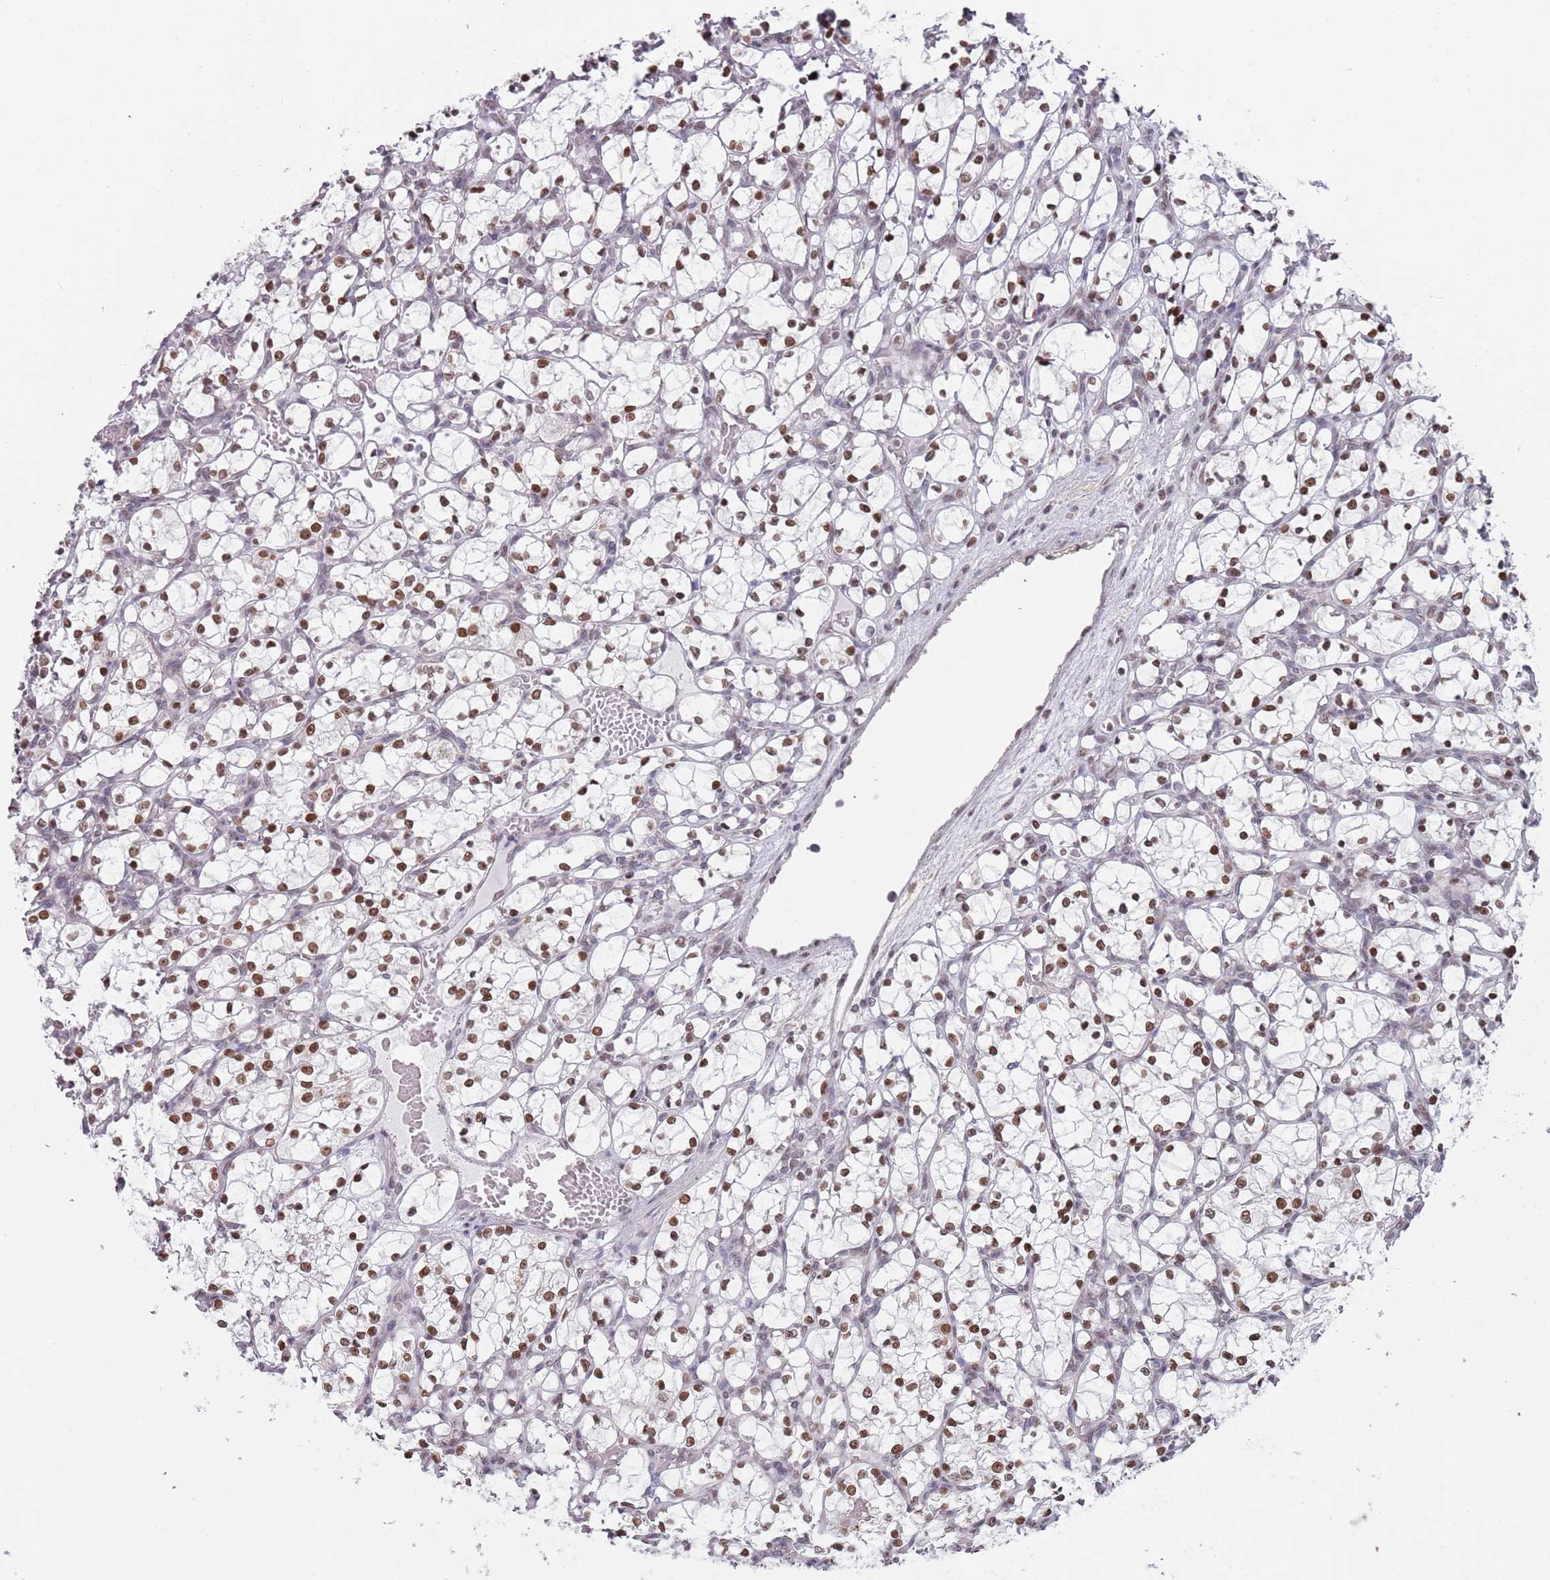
{"staining": {"intensity": "moderate", "quantity": ">75%", "location": "nuclear"}, "tissue": "renal cancer", "cell_type": "Tumor cells", "image_type": "cancer", "snomed": [{"axis": "morphology", "description": "Adenocarcinoma, NOS"}, {"axis": "topography", "description": "Kidney"}], "caption": "About >75% of tumor cells in renal adenocarcinoma exhibit moderate nuclear protein positivity as visualized by brown immunohistochemical staining.", "gene": "MFSD12", "patient": {"sex": "female", "age": 69}}